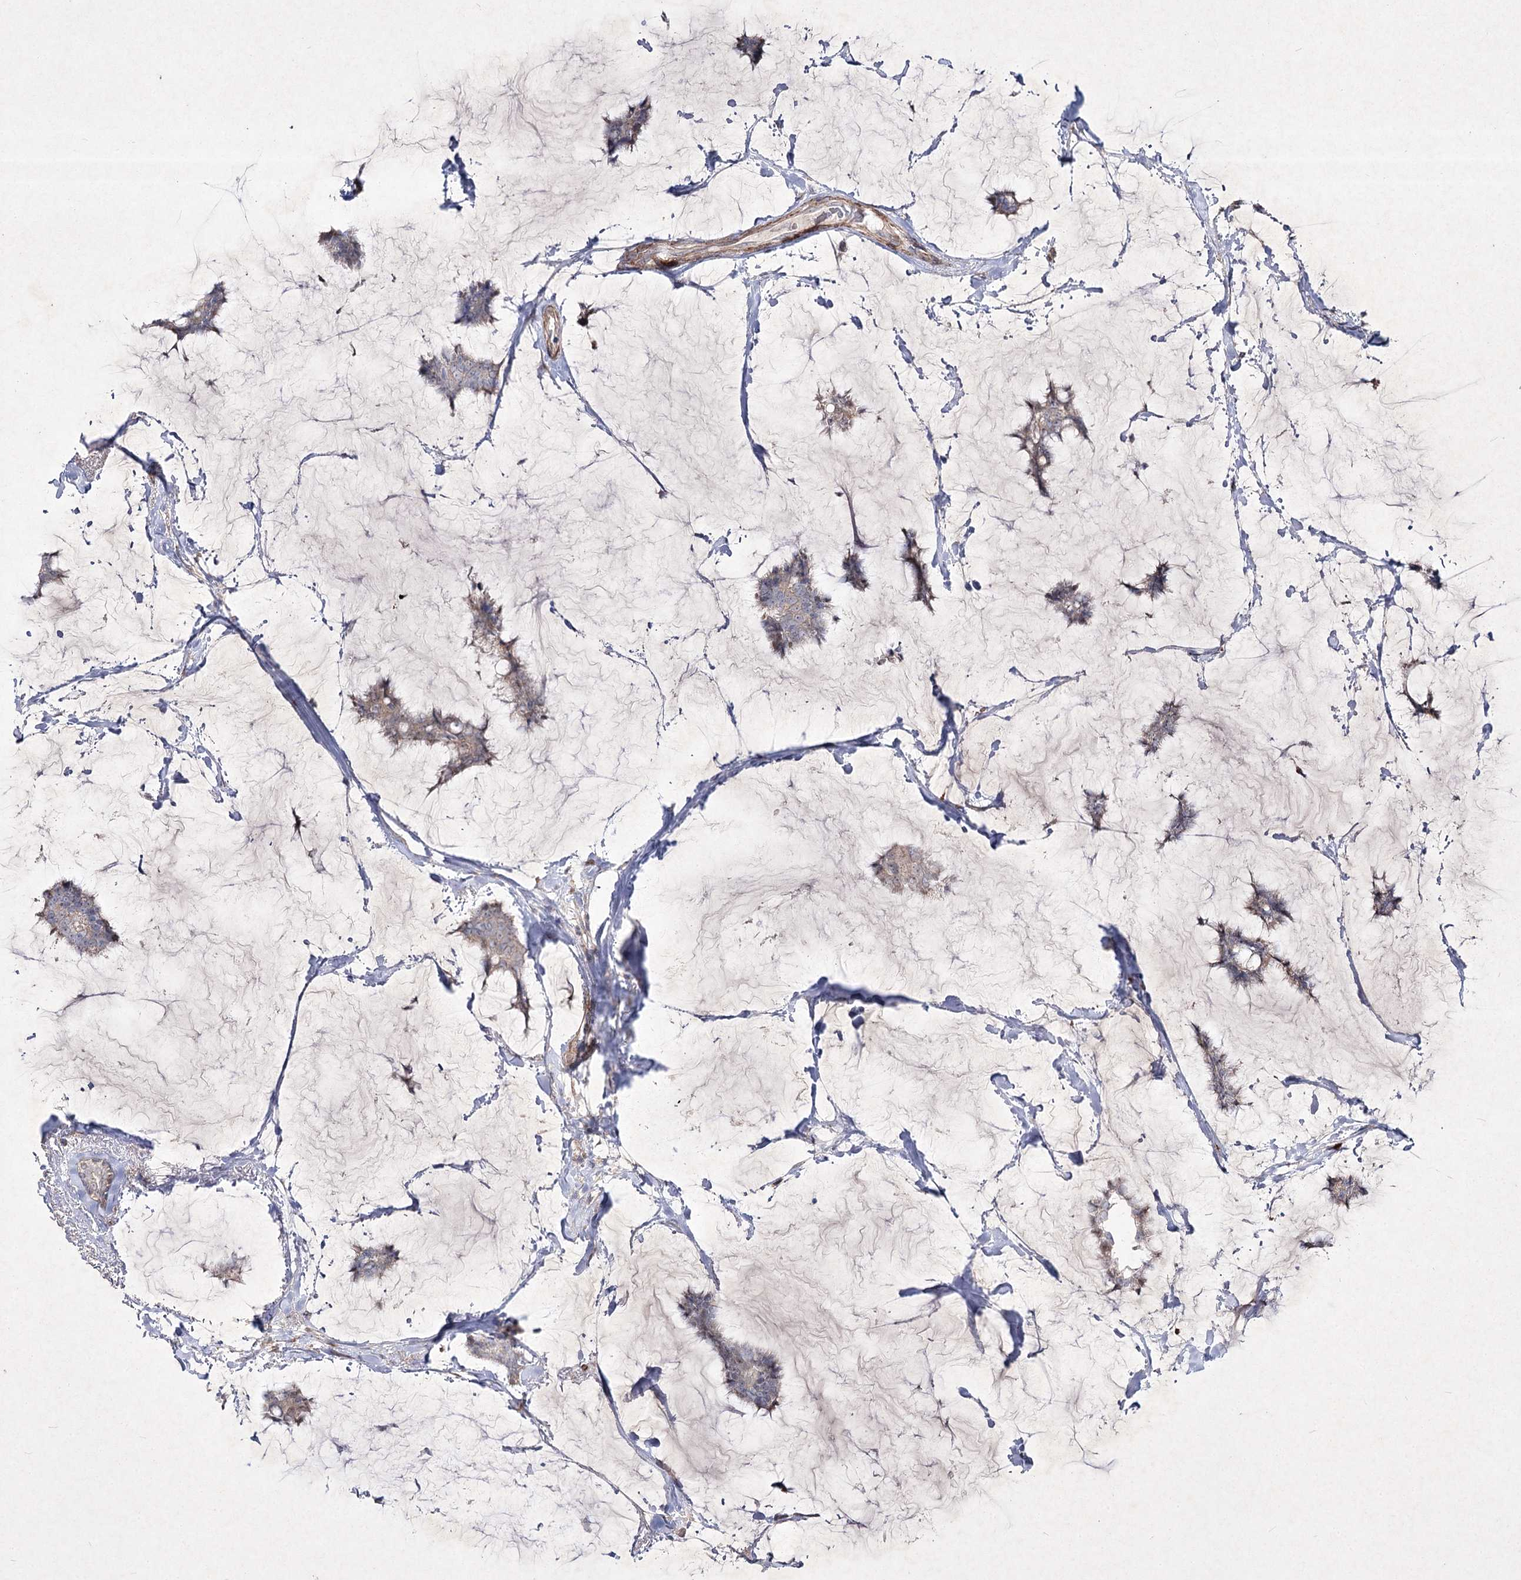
{"staining": {"intensity": "weak", "quantity": "25%-75%", "location": "cytoplasmic/membranous"}, "tissue": "breast cancer", "cell_type": "Tumor cells", "image_type": "cancer", "snomed": [{"axis": "morphology", "description": "Duct carcinoma"}, {"axis": "topography", "description": "Breast"}], "caption": "A low amount of weak cytoplasmic/membranous staining is seen in about 25%-75% of tumor cells in infiltrating ductal carcinoma (breast) tissue. (DAB (3,3'-diaminobenzidine) IHC, brown staining for protein, blue staining for nuclei).", "gene": "CIB2", "patient": {"sex": "female", "age": 93}}